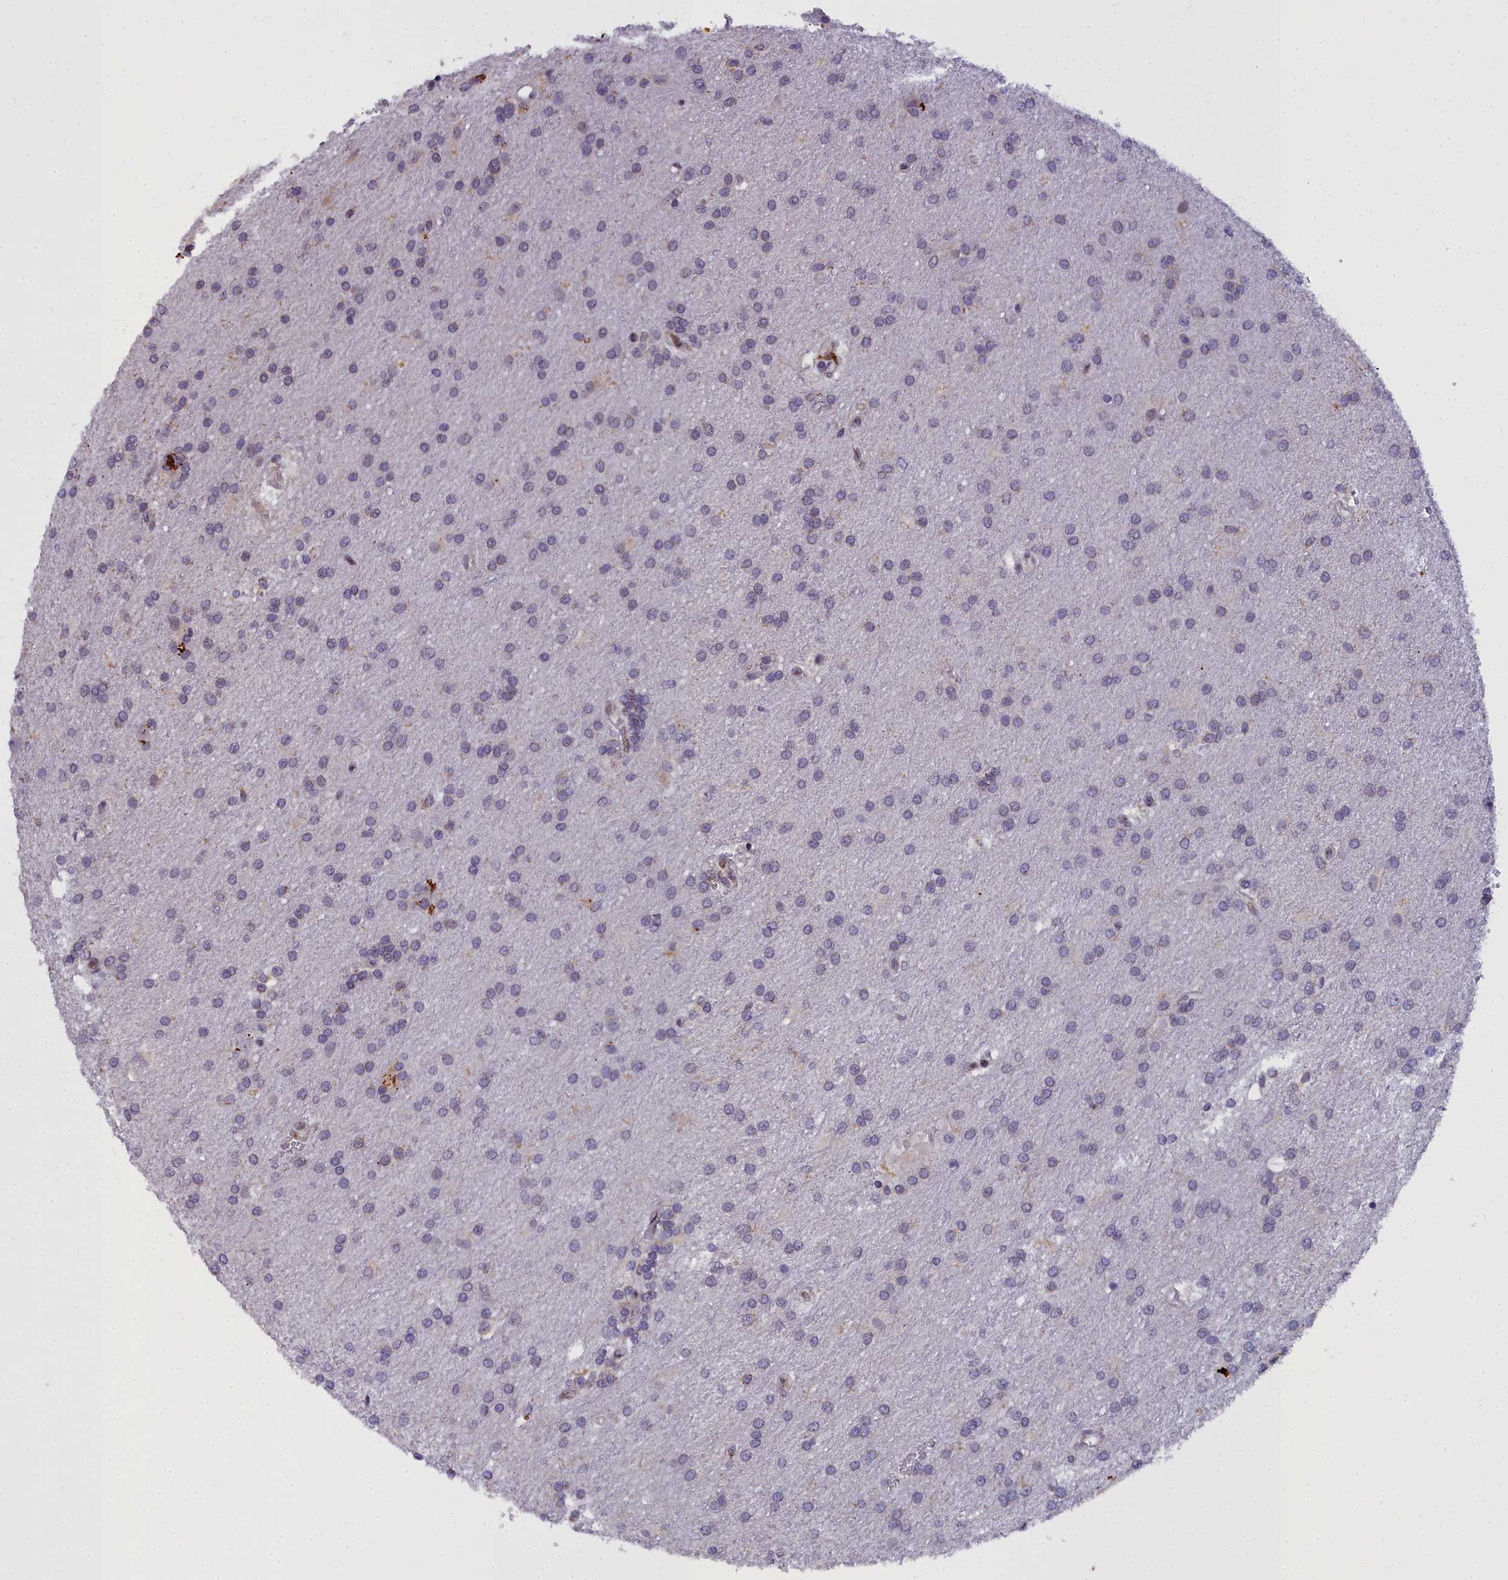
{"staining": {"intensity": "negative", "quantity": "none", "location": "none"}, "tissue": "glioma", "cell_type": "Tumor cells", "image_type": "cancer", "snomed": [{"axis": "morphology", "description": "Glioma, malignant, Low grade"}, {"axis": "topography", "description": "Brain"}], "caption": "Histopathology image shows no protein staining in tumor cells of malignant glioma (low-grade) tissue.", "gene": "WDPCP", "patient": {"sex": "male", "age": 66}}